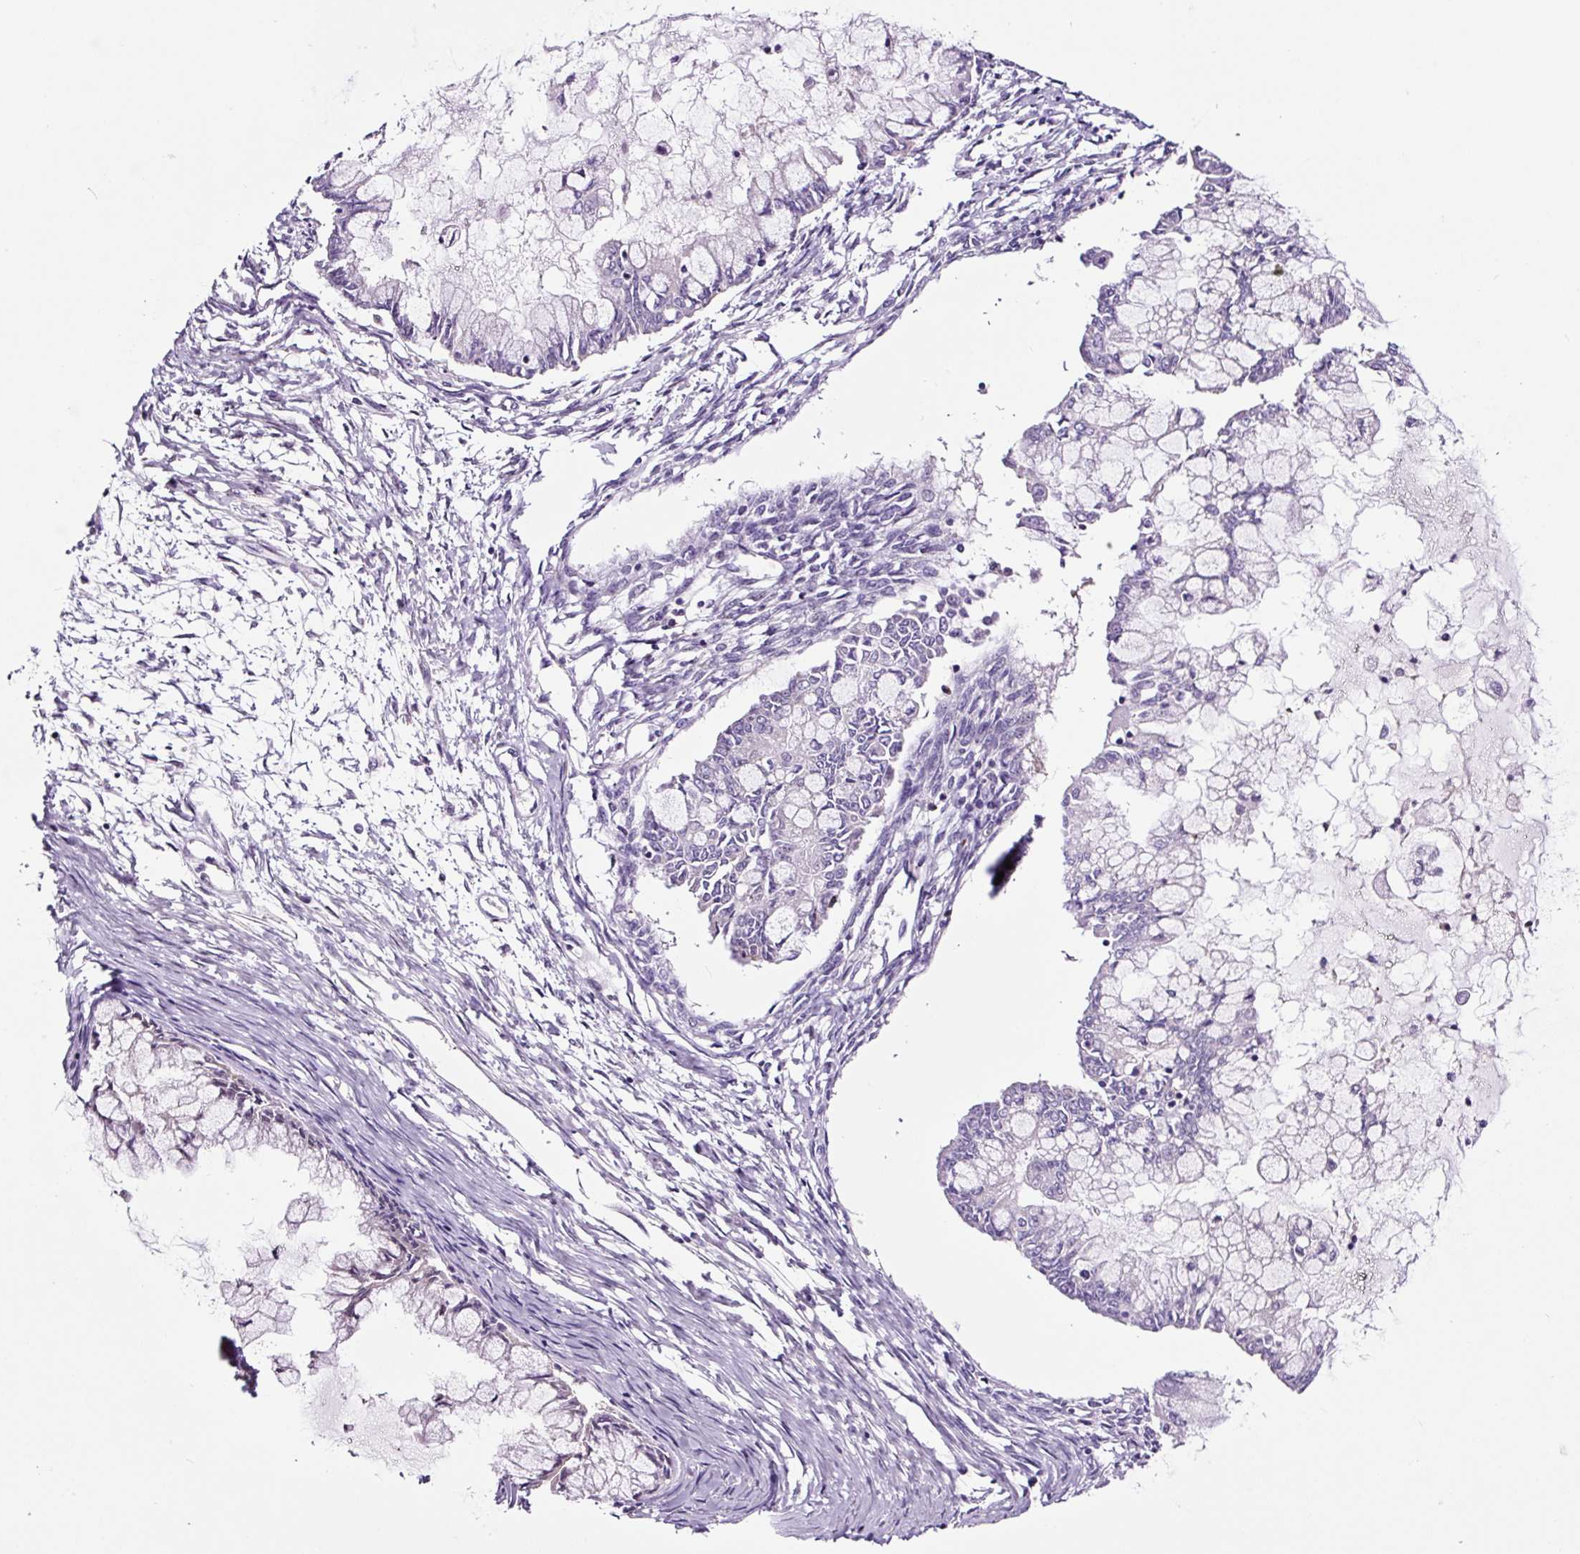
{"staining": {"intensity": "negative", "quantity": "none", "location": "none"}, "tissue": "ovarian cancer", "cell_type": "Tumor cells", "image_type": "cancer", "snomed": [{"axis": "morphology", "description": "Cystadenocarcinoma, mucinous, NOS"}, {"axis": "topography", "description": "Ovary"}], "caption": "High magnification brightfield microscopy of mucinous cystadenocarcinoma (ovarian) stained with DAB (brown) and counterstained with hematoxylin (blue): tumor cells show no significant expression. (DAB (3,3'-diaminobenzidine) immunohistochemistry (IHC) with hematoxylin counter stain).", "gene": "TAFA3", "patient": {"sex": "female", "age": 34}}